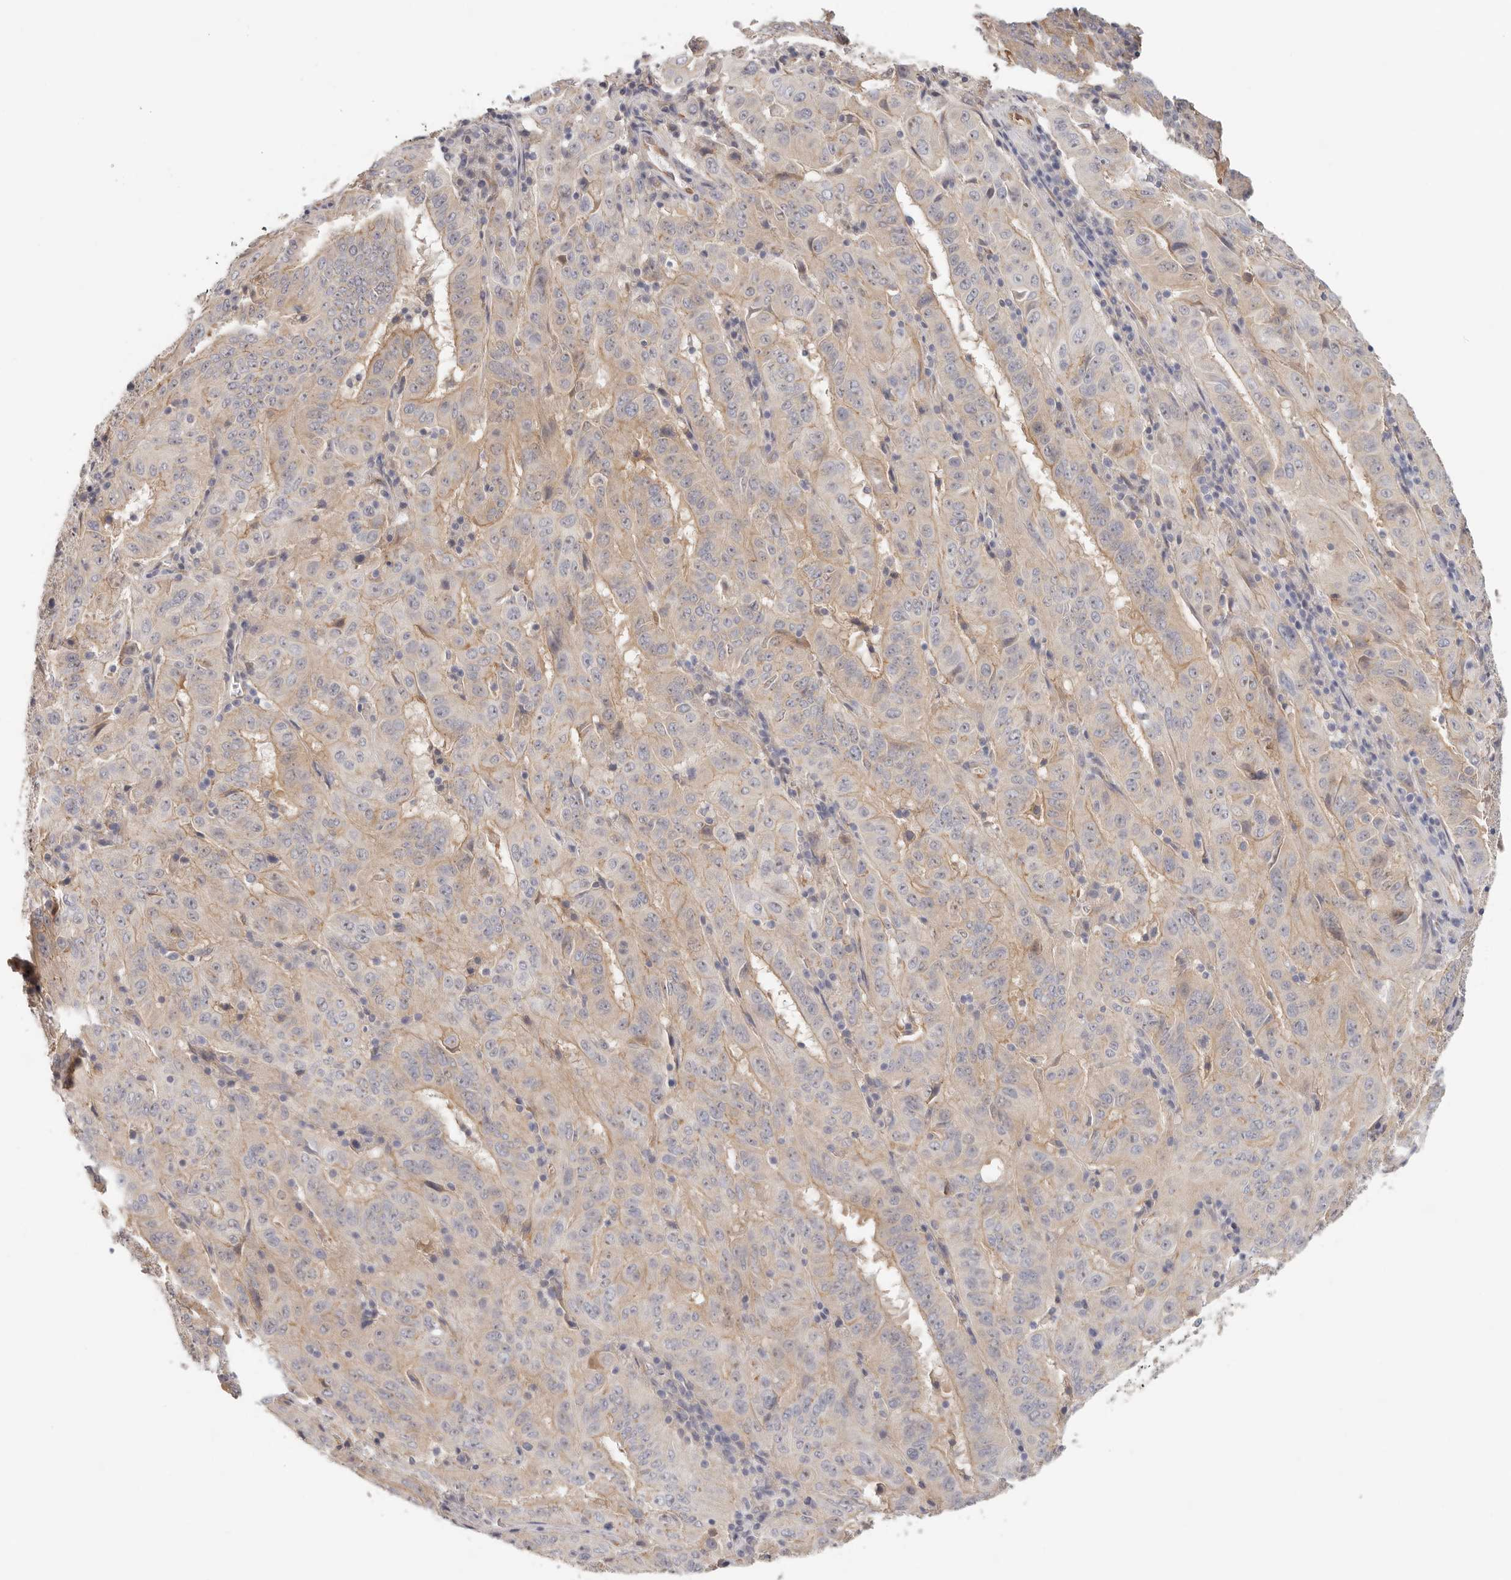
{"staining": {"intensity": "weak", "quantity": "25%-75%", "location": "cytoplasmic/membranous"}, "tissue": "pancreatic cancer", "cell_type": "Tumor cells", "image_type": "cancer", "snomed": [{"axis": "morphology", "description": "Adenocarcinoma, NOS"}, {"axis": "topography", "description": "Pancreas"}], "caption": "Protein positivity by immunohistochemistry (IHC) displays weak cytoplasmic/membranous expression in about 25%-75% of tumor cells in pancreatic cancer (adenocarcinoma).", "gene": "AFDN", "patient": {"sex": "male", "age": 63}}